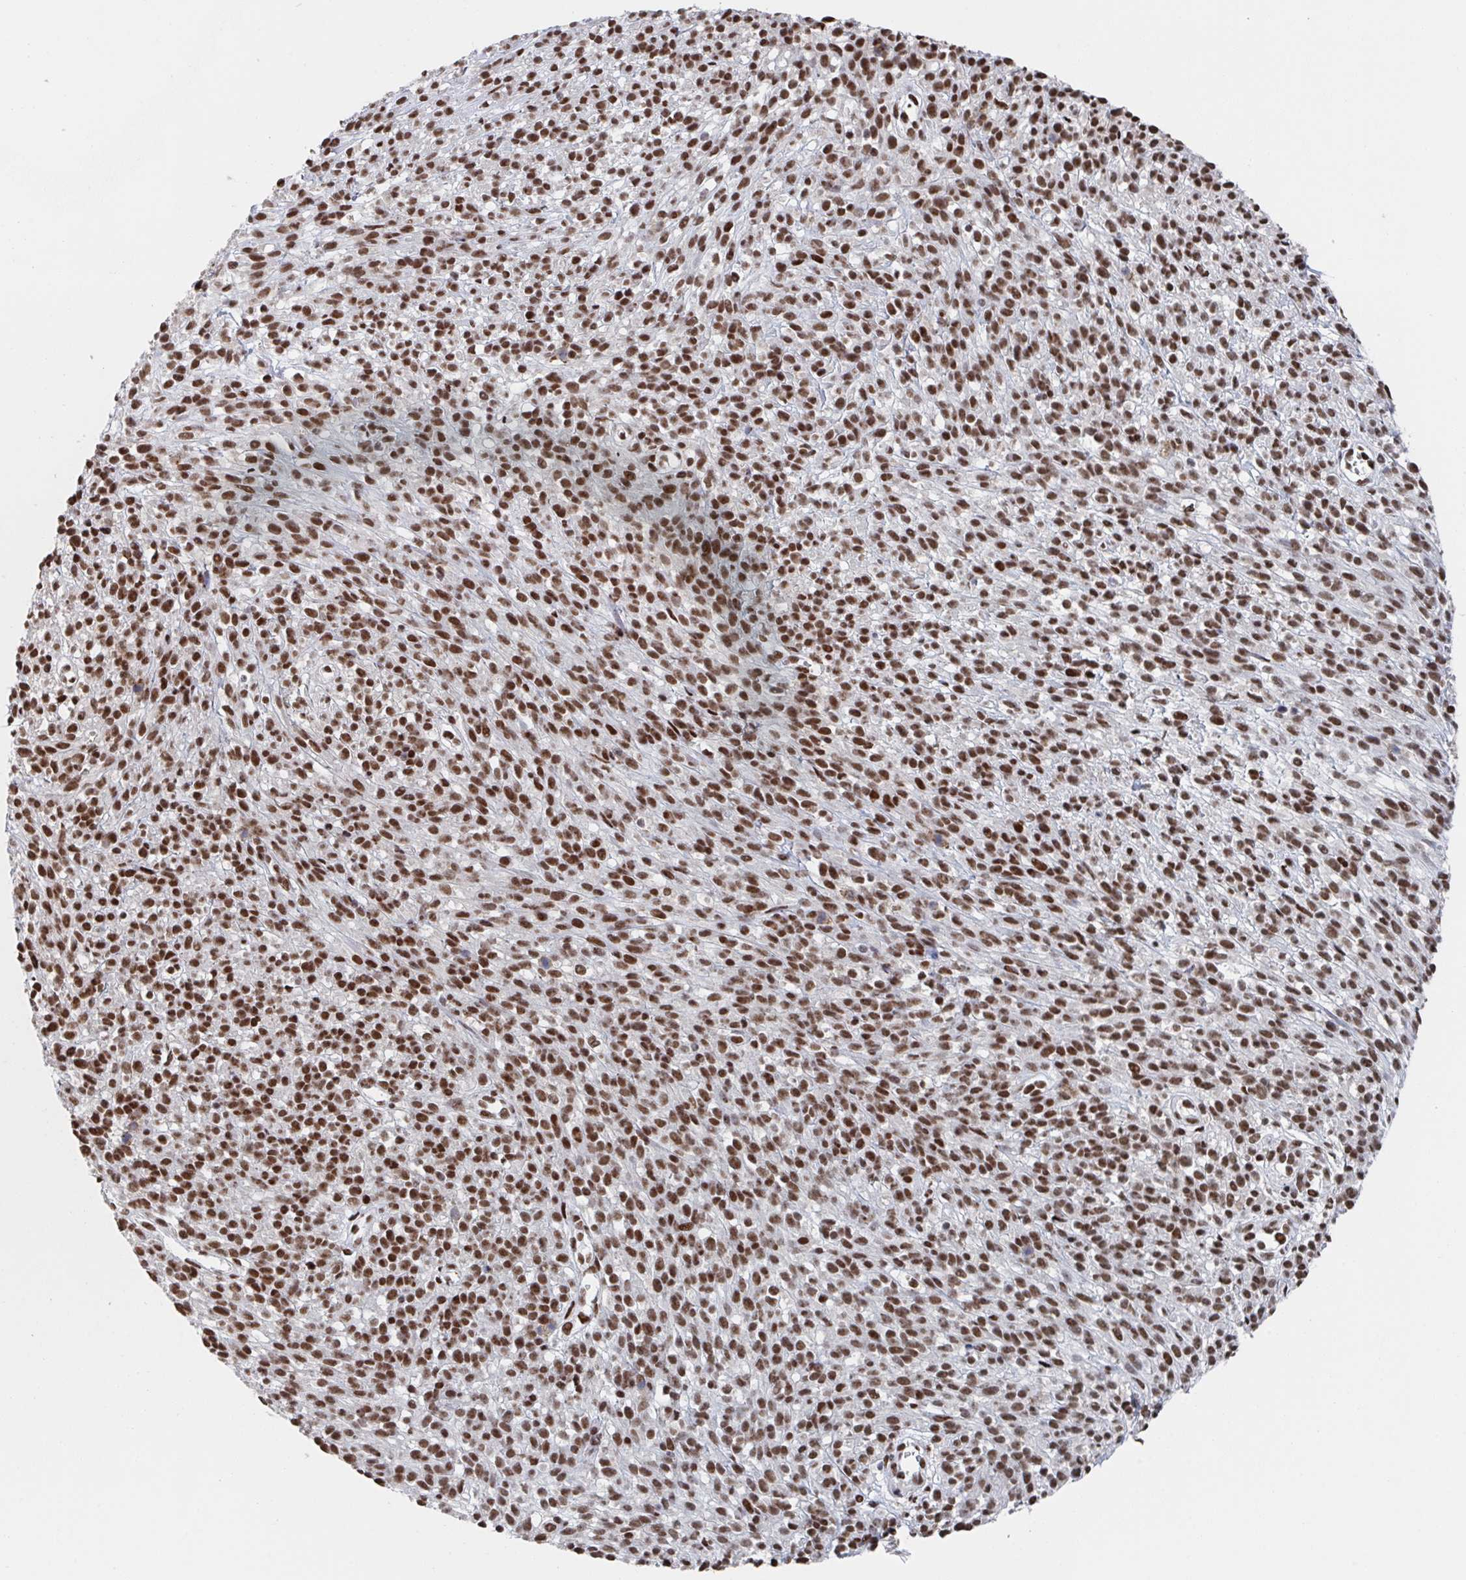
{"staining": {"intensity": "strong", "quantity": ">75%", "location": "nuclear"}, "tissue": "melanoma", "cell_type": "Tumor cells", "image_type": "cancer", "snomed": [{"axis": "morphology", "description": "Malignant melanoma, NOS"}, {"axis": "topography", "description": "Skin"}, {"axis": "topography", "description": "Skin of trunk"}], "caption": "Immunohistochemical staining of malignant melanoma exhibits high levels of strong nuclear protein expression in approximately >75% of tumor cells.", "gene": "ZNF607", "patient": {"sex": "male", "age": 74}}